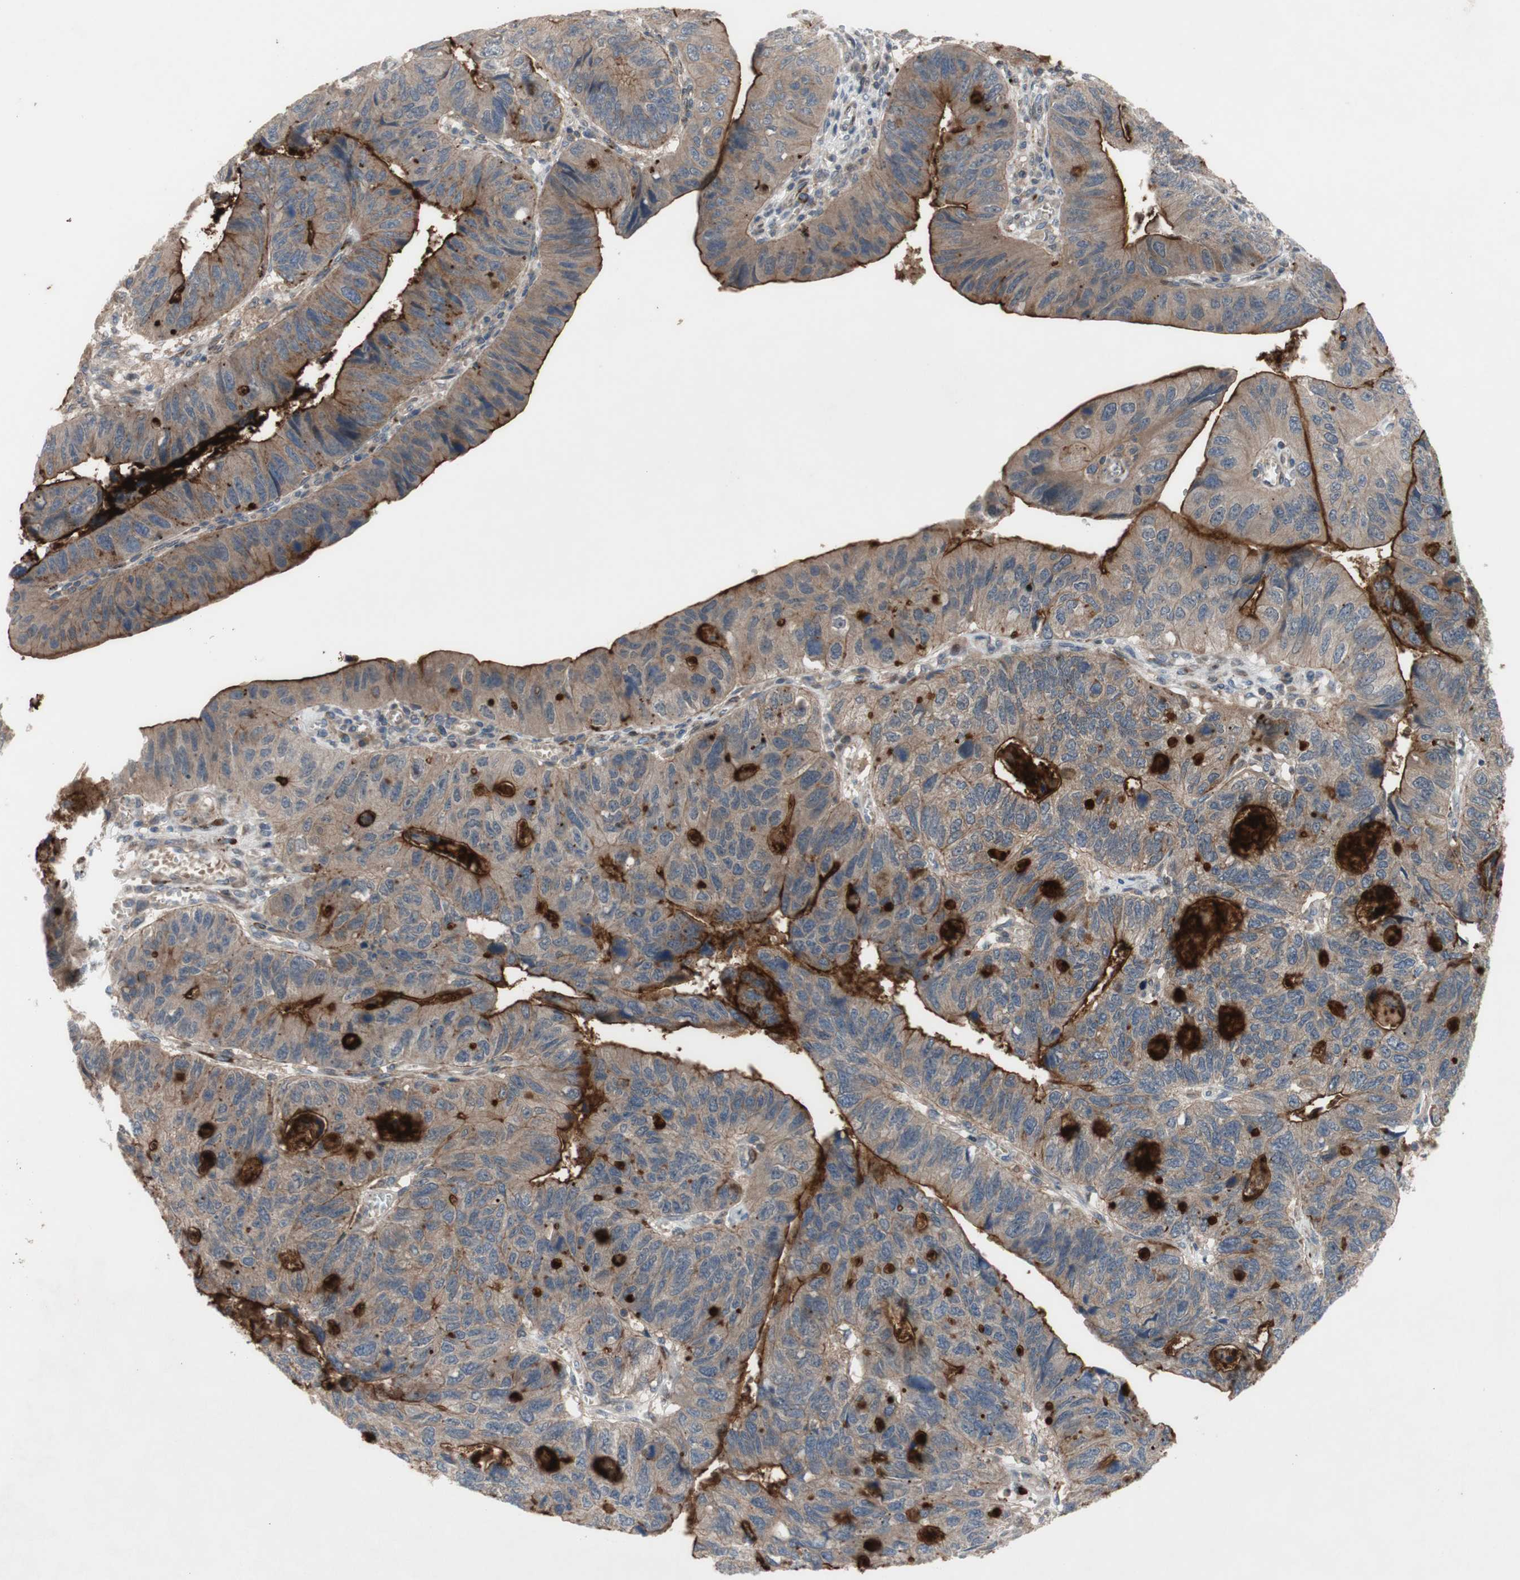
{"staining": {"intensity": "moderate", "quantity": "25%-75%", "location": "cytoplasmic/membranous"}, "tissue": "stomach cancer", "cell_type": "Tumor cells", "image_type": "cancer", "snomed": [{"axis": "morphology", "description": "Adenocarcinoma, NOS"}, {"axis": "topography", "description": "Stomach"}], "caption": "Tumor cells exhibit medium levels of moderate cytoplasmic/membranous expression in about 25%-75% of cells in stomach cancer.", "gene": "OAZ1", "patient": {"sex": "male", "age": 59}}